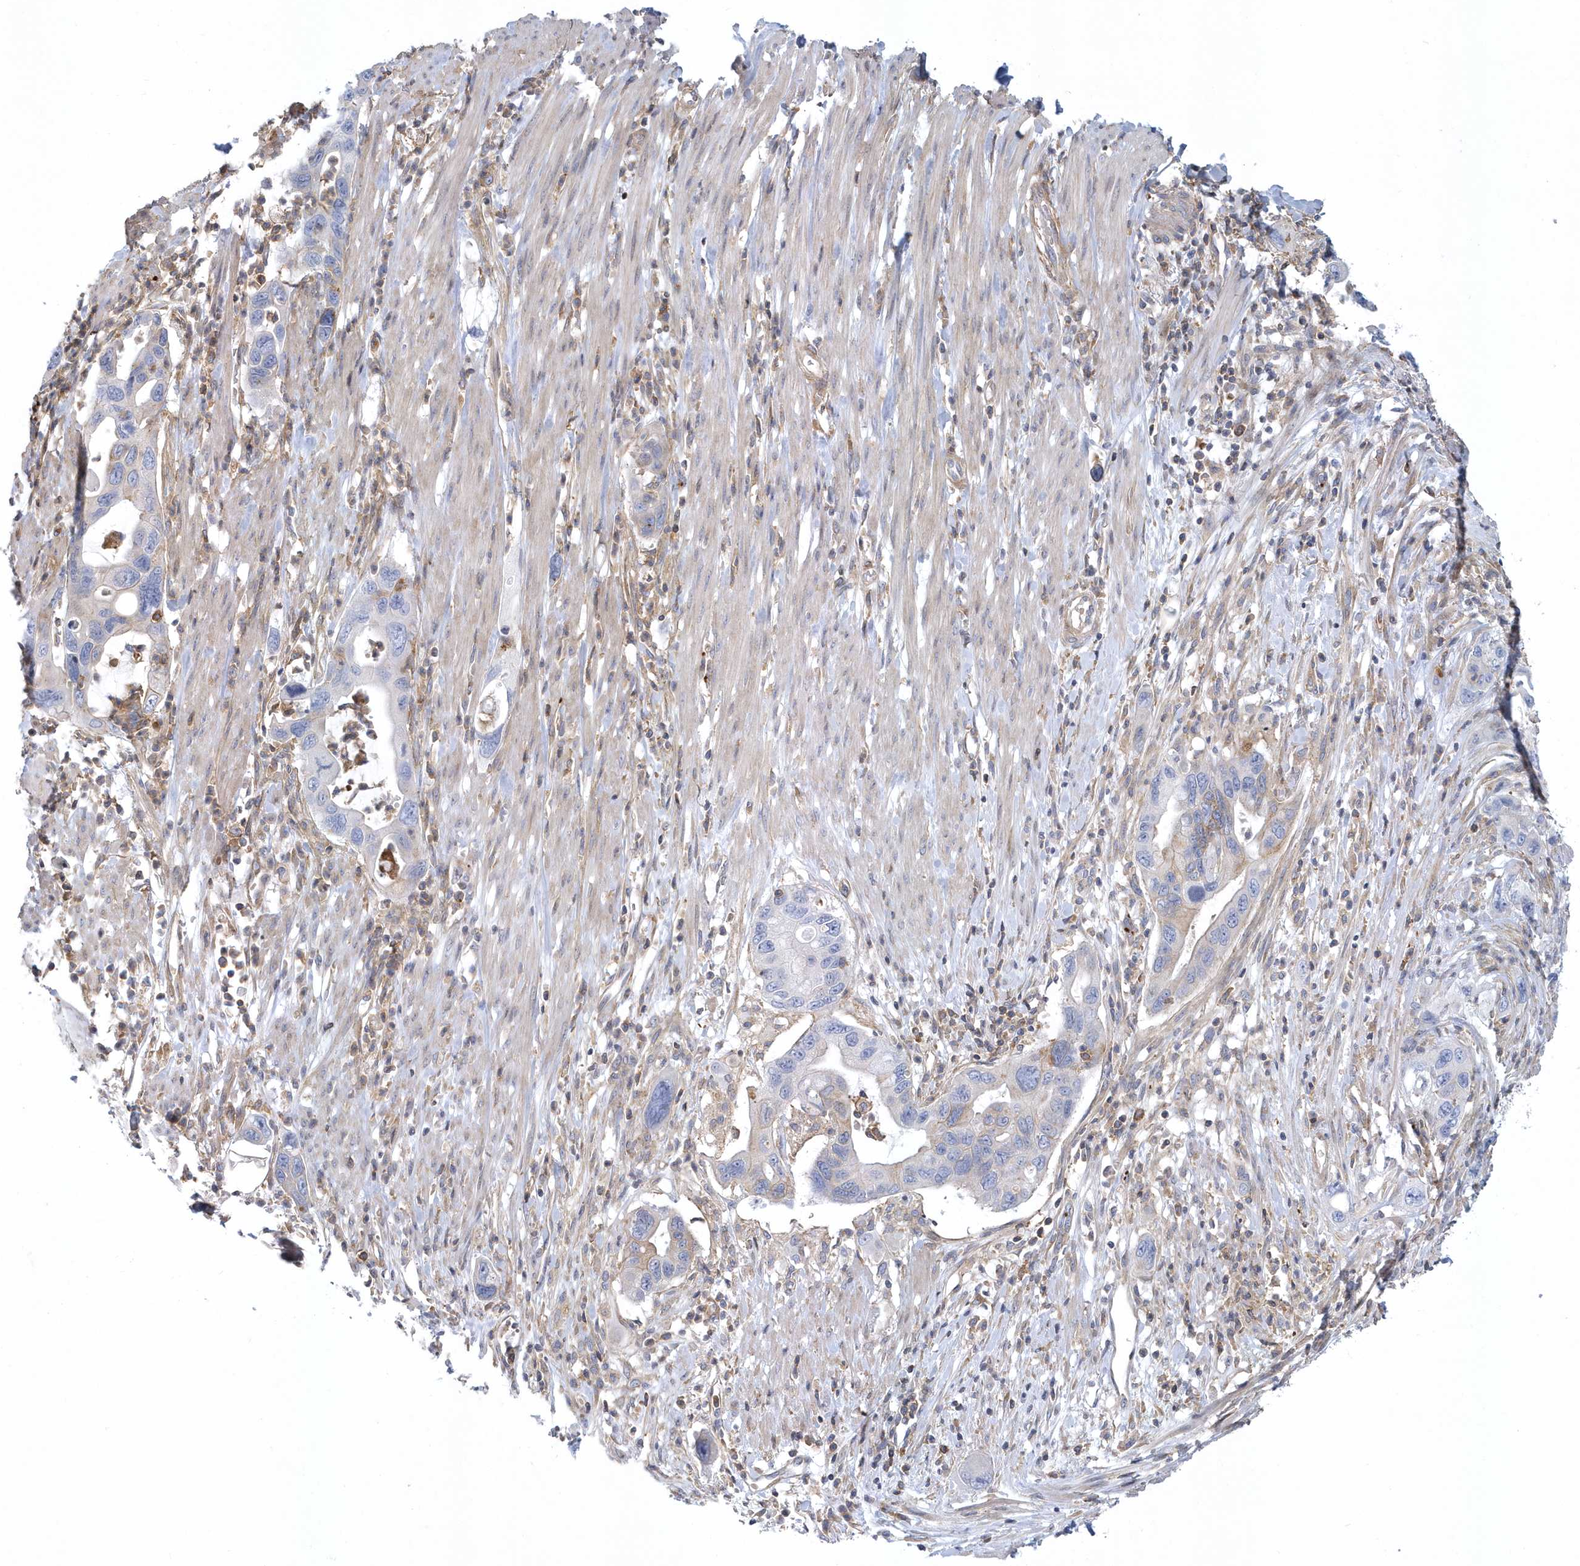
{"staining": {"intensity": "negative", "quantity": "none", "location": "none"}, "tissue": "pancreatic cancer", "cell_type": "Tumor cells", "image_type": "cancer", "snomed": [{"axis": "morphology", "description": "Adenocarcinoma, NOS"}, {"axis": "topography", "description": "Pancreas"}], "caption": "This is an IHC micrograph of adenocarcinoma (pancreatic). There is no expression in tumor cells.", "gene": "ARAP2", "patient": {"sex": "female", "age": 71}}